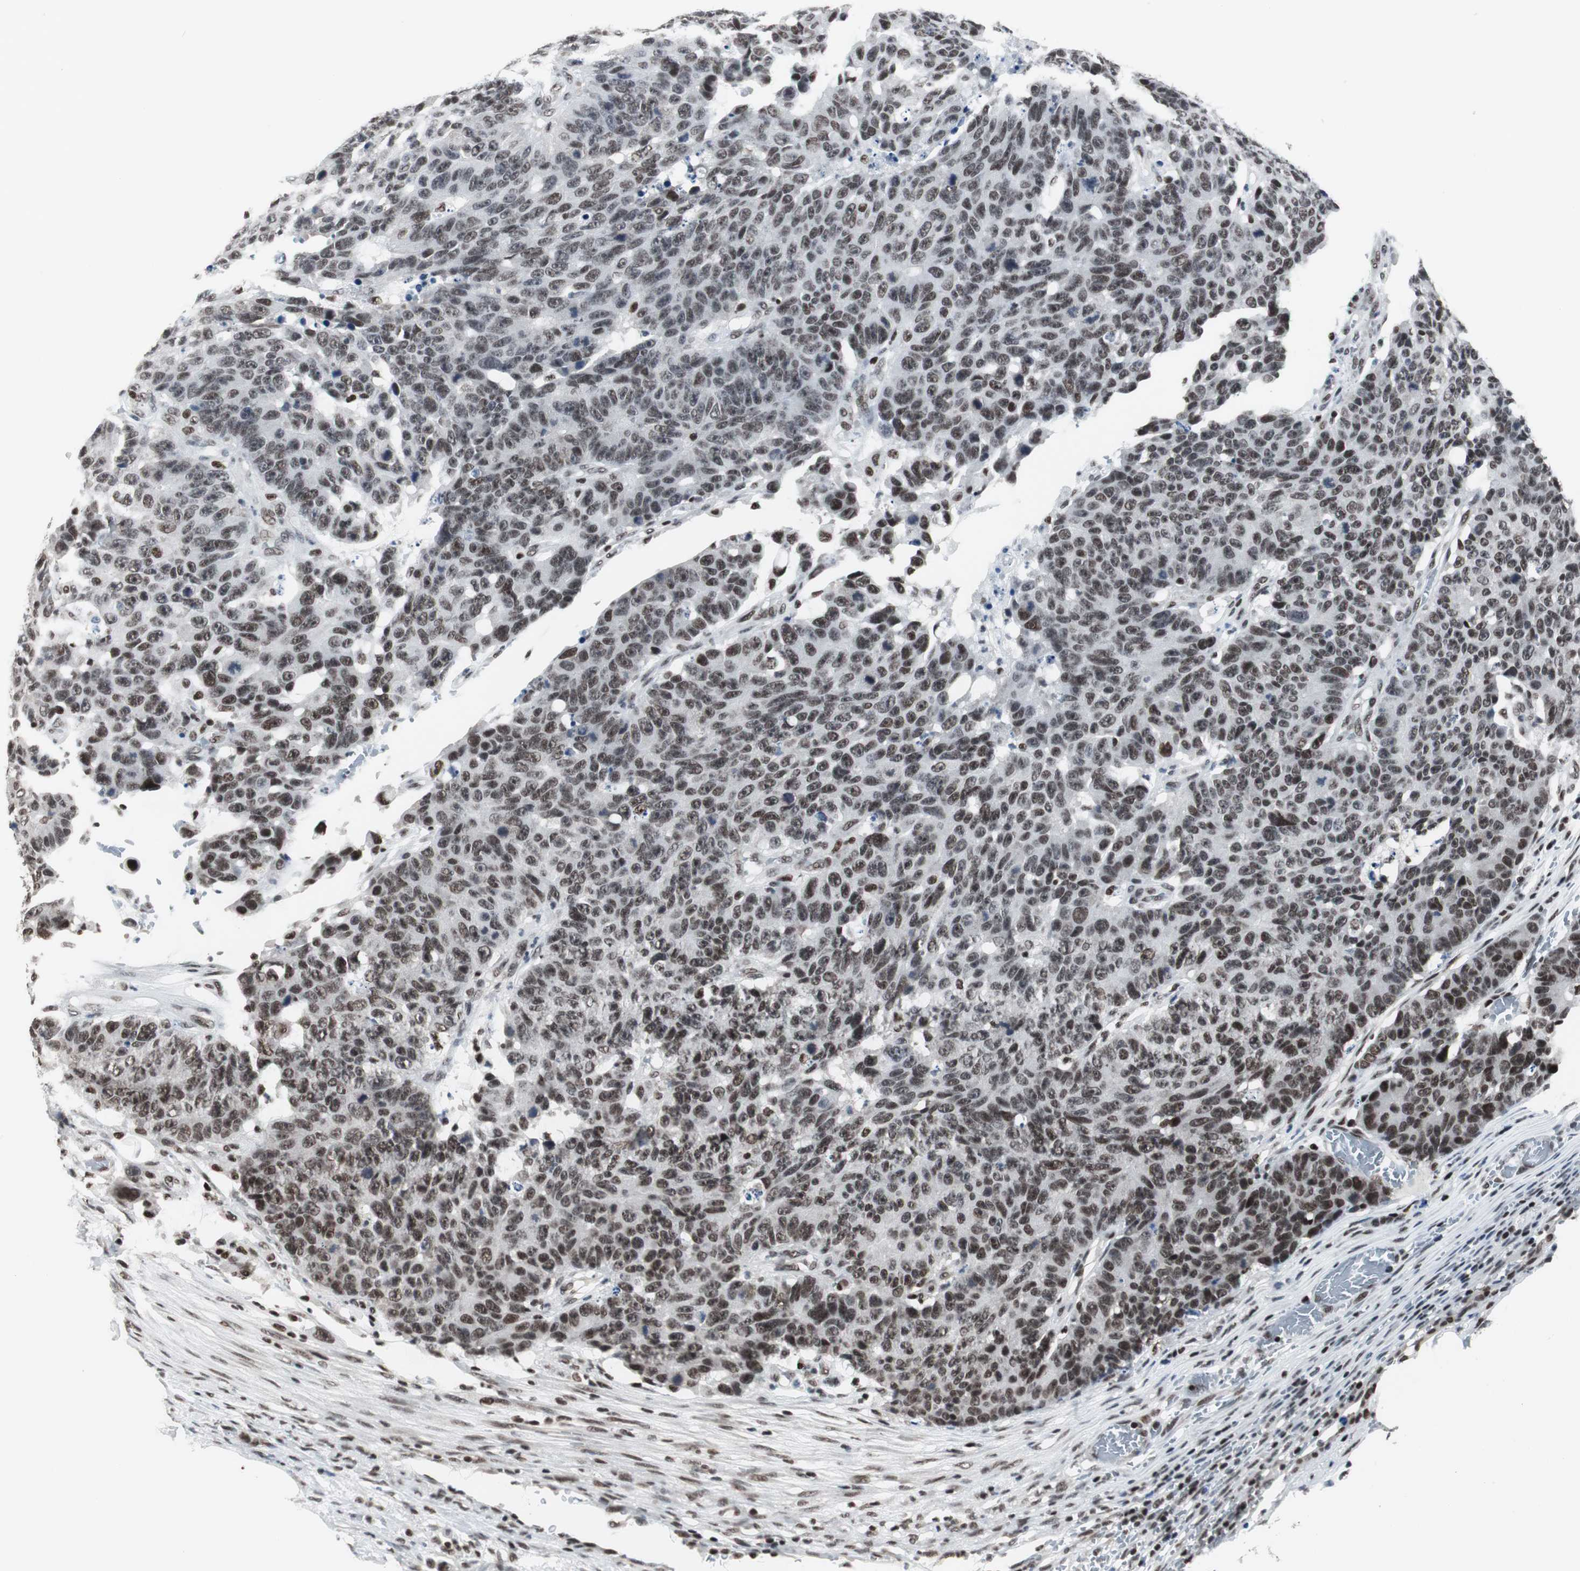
{"staining": {"intensity": "weak", "quantity": ">75%", "location": "nuclear"}, "tissue": "colorectal cancer", "cell_type": "Tumor cells", "image_type": "cancer", "snomed": [{"axis": "morphology", "description": "Adenocarcinoma, NOS"}, {"axis": "topography", "description": "Colon"}], "caption": "Colorectal adenocarcinoma stained with a protein marker reveals weak staining in tumor cells.", "gene": "RAD9A", "patient": {"sex": "female", "age": 86}}